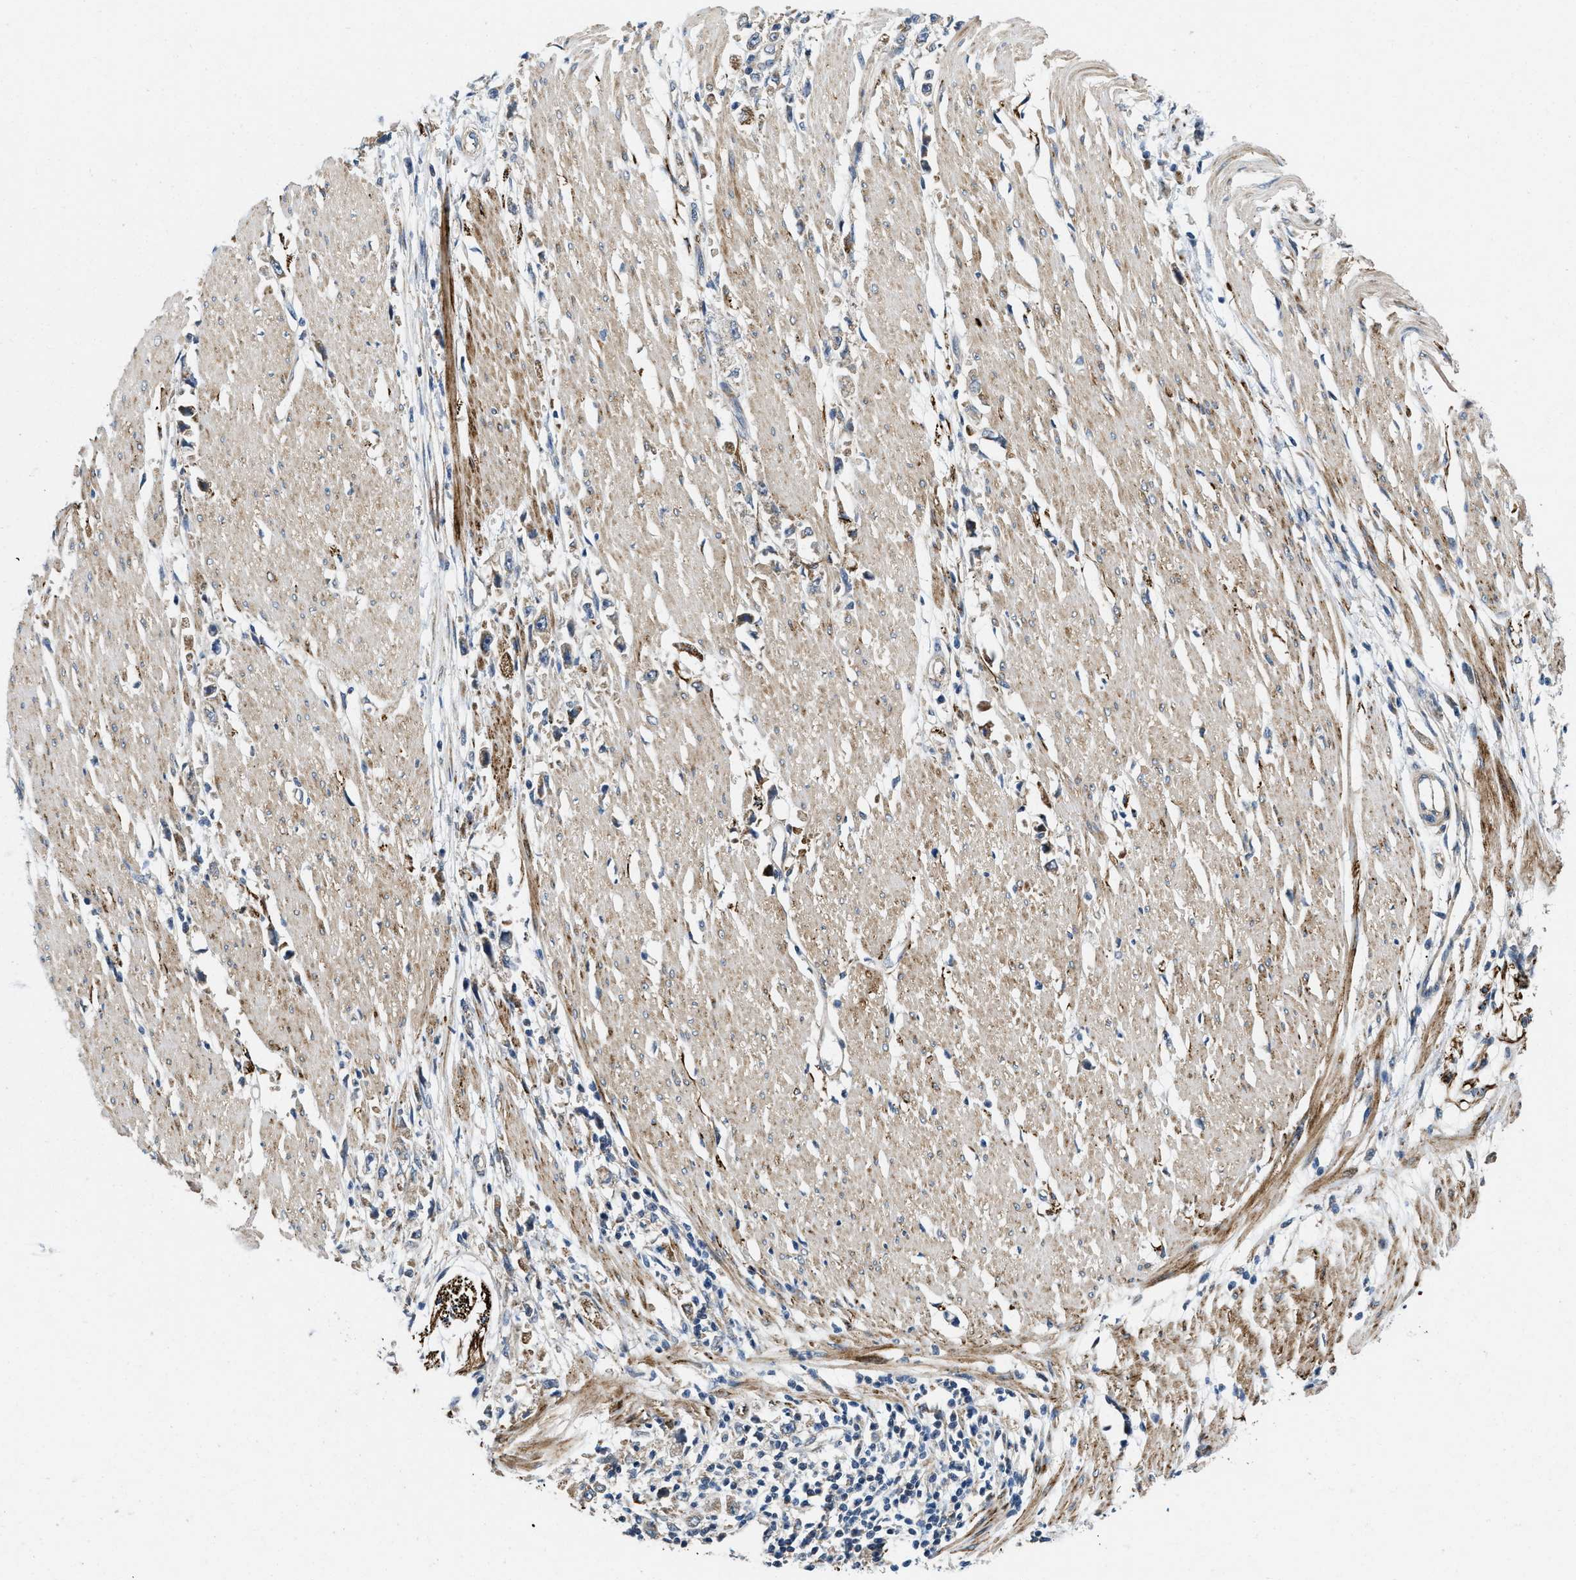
{"staining": {"intensity": "weak", "quantity": "<25%", "location": "cytoplasmic/membranous"}, "tissue": "stomach cancer", "cell_type": "Tumor cells", "image_type": "cancer", "snomed": [{"axis": "morphology", "description": "Adenocarcinoma, NOS"}, {"axis": "topography", "description": "Stomach"}], "caption": "Immunohistochemical staining of human adenocarcinoma (stomach) shows no significant expression in tumor cells.", "gene": "ZNF599", "patient": {"sex": "female", "age": 59}}